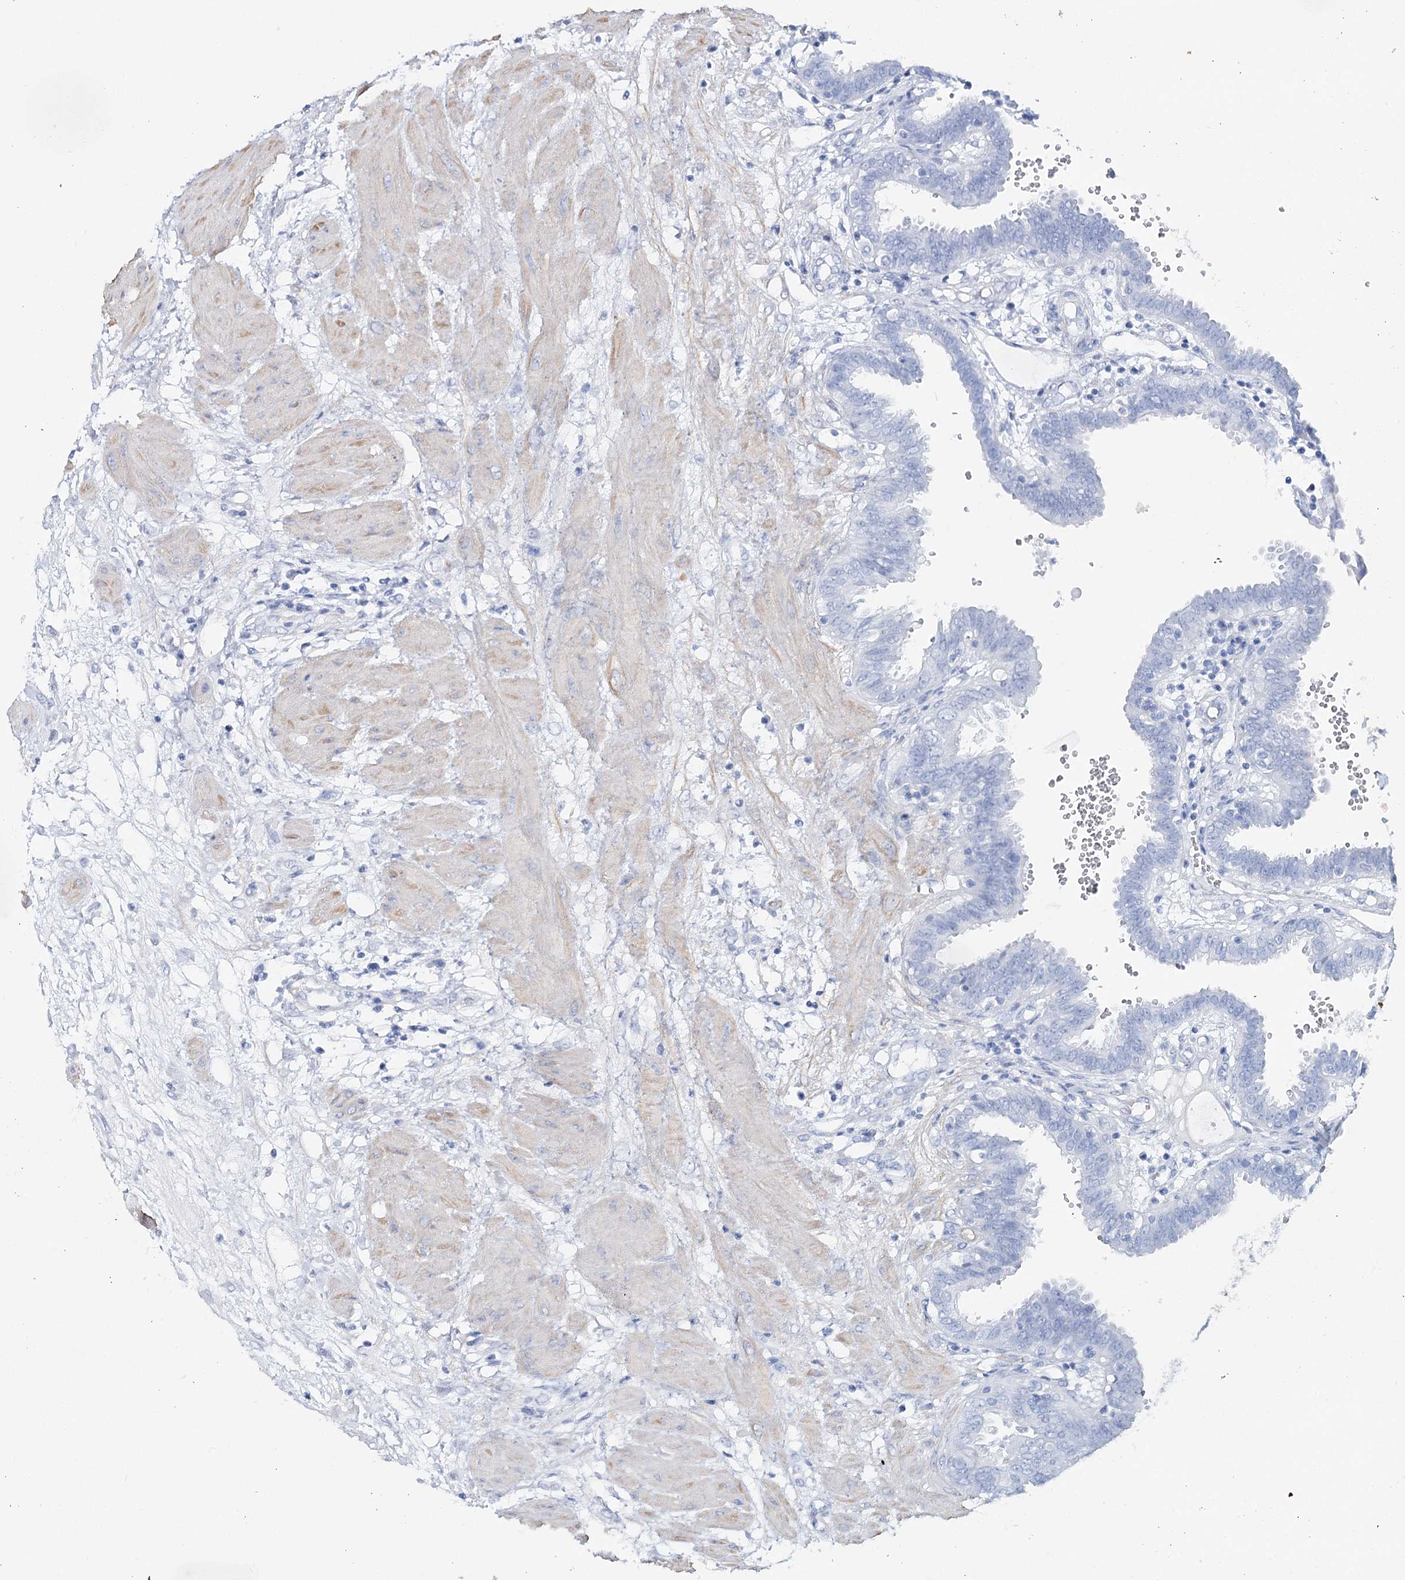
{"staining": {"intensity": "negative", "quantity": "none", "location": "none"}, "tissue": "fallopian tube", "cell_type": "Glandular cells", "image_type": "normal", "snomed": [{"axis": "morphology", "description": "Normal tissue, NOS"}, {"axis": "topography", "description": "Fallopian tube"}, {"axis": "topography", "description": "Placenta"}], "caption": "This is an immunohistochemistry histopathology image of unremarkable fallopian tube. There is no expression in glandular cells.", "gene": "CSN3", "patient": {"sex": "female", "age": 32}}